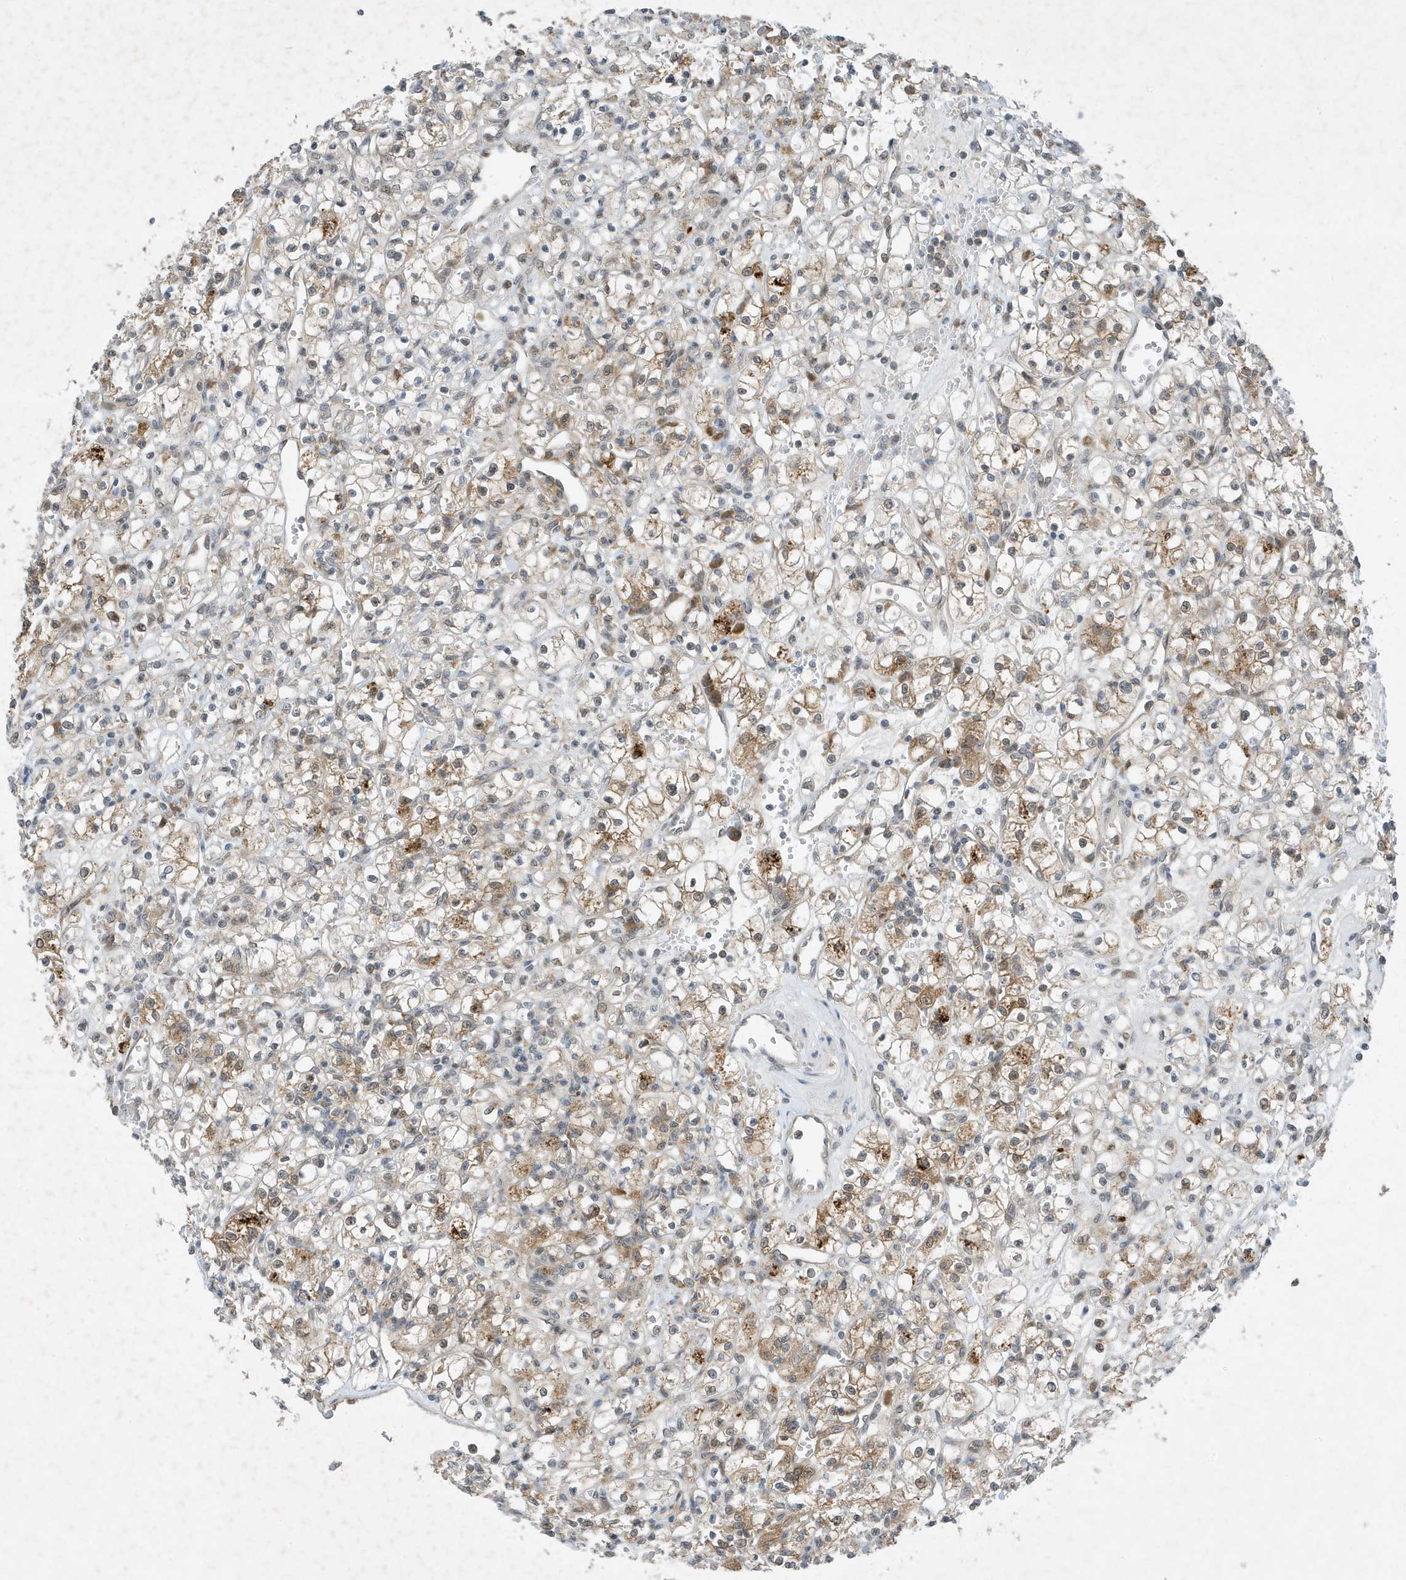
{"staining": {"intensity": "moderate", "quantity": "25%-75%", "location": "cytoplasmic/membranous"}, "tissue": "renal cancer", "cell_type": "Tumor cells", "image_type": "cancer", "snomed": [{"axis": "morphology", "description": "Adenocarcinoma, NOS"}, {"axis": "topography", "description": "Kidney"}], "caption": "DAB (3,3'-diaminobenzidine) immunohistochemical staining of human renal adenocarcinoma exhibits moderate cytoplasmic/membranous protein staining in approximately 25%-75% of tumor cells.", "gene": "MAST3", "patient": {"sex": "female", "age": 59}}